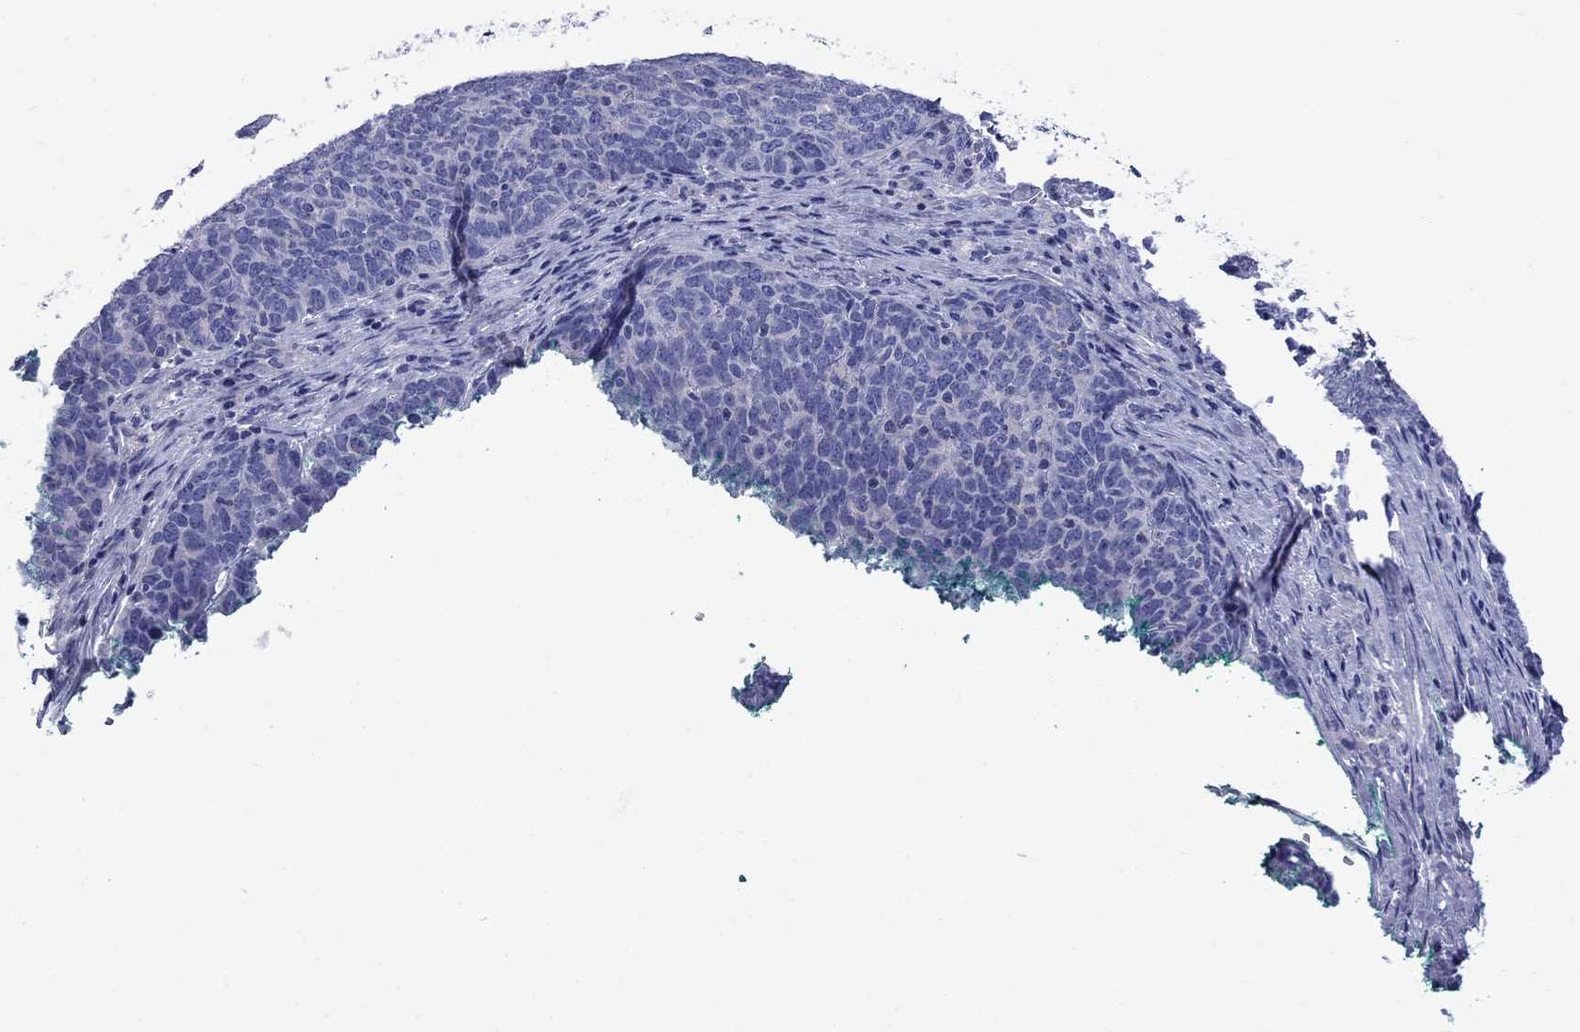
{"staining": {"intensity": "negative", "quantity": "none", "location": "none"}, "tissue": "skin cancer", "cell_type": "Tumor cells", "image_type": "cancer", "snomed": [{"axis": "morphology", "description": "Squamous cell carcinoma, NOS"}, {"axis": "topography", "description": "Skin"}, {"axis": "topography", "description": "Anal"}], "caption": "Tumor cells show no significant protein positivity in squamous cell carcinoma (skin). The staining is performed using DAB brown chromogen with nuclei counter-stained in using hematoxylin.", "gene": "SULT2B1", "patient": {"sex": "female", "age": 51}}